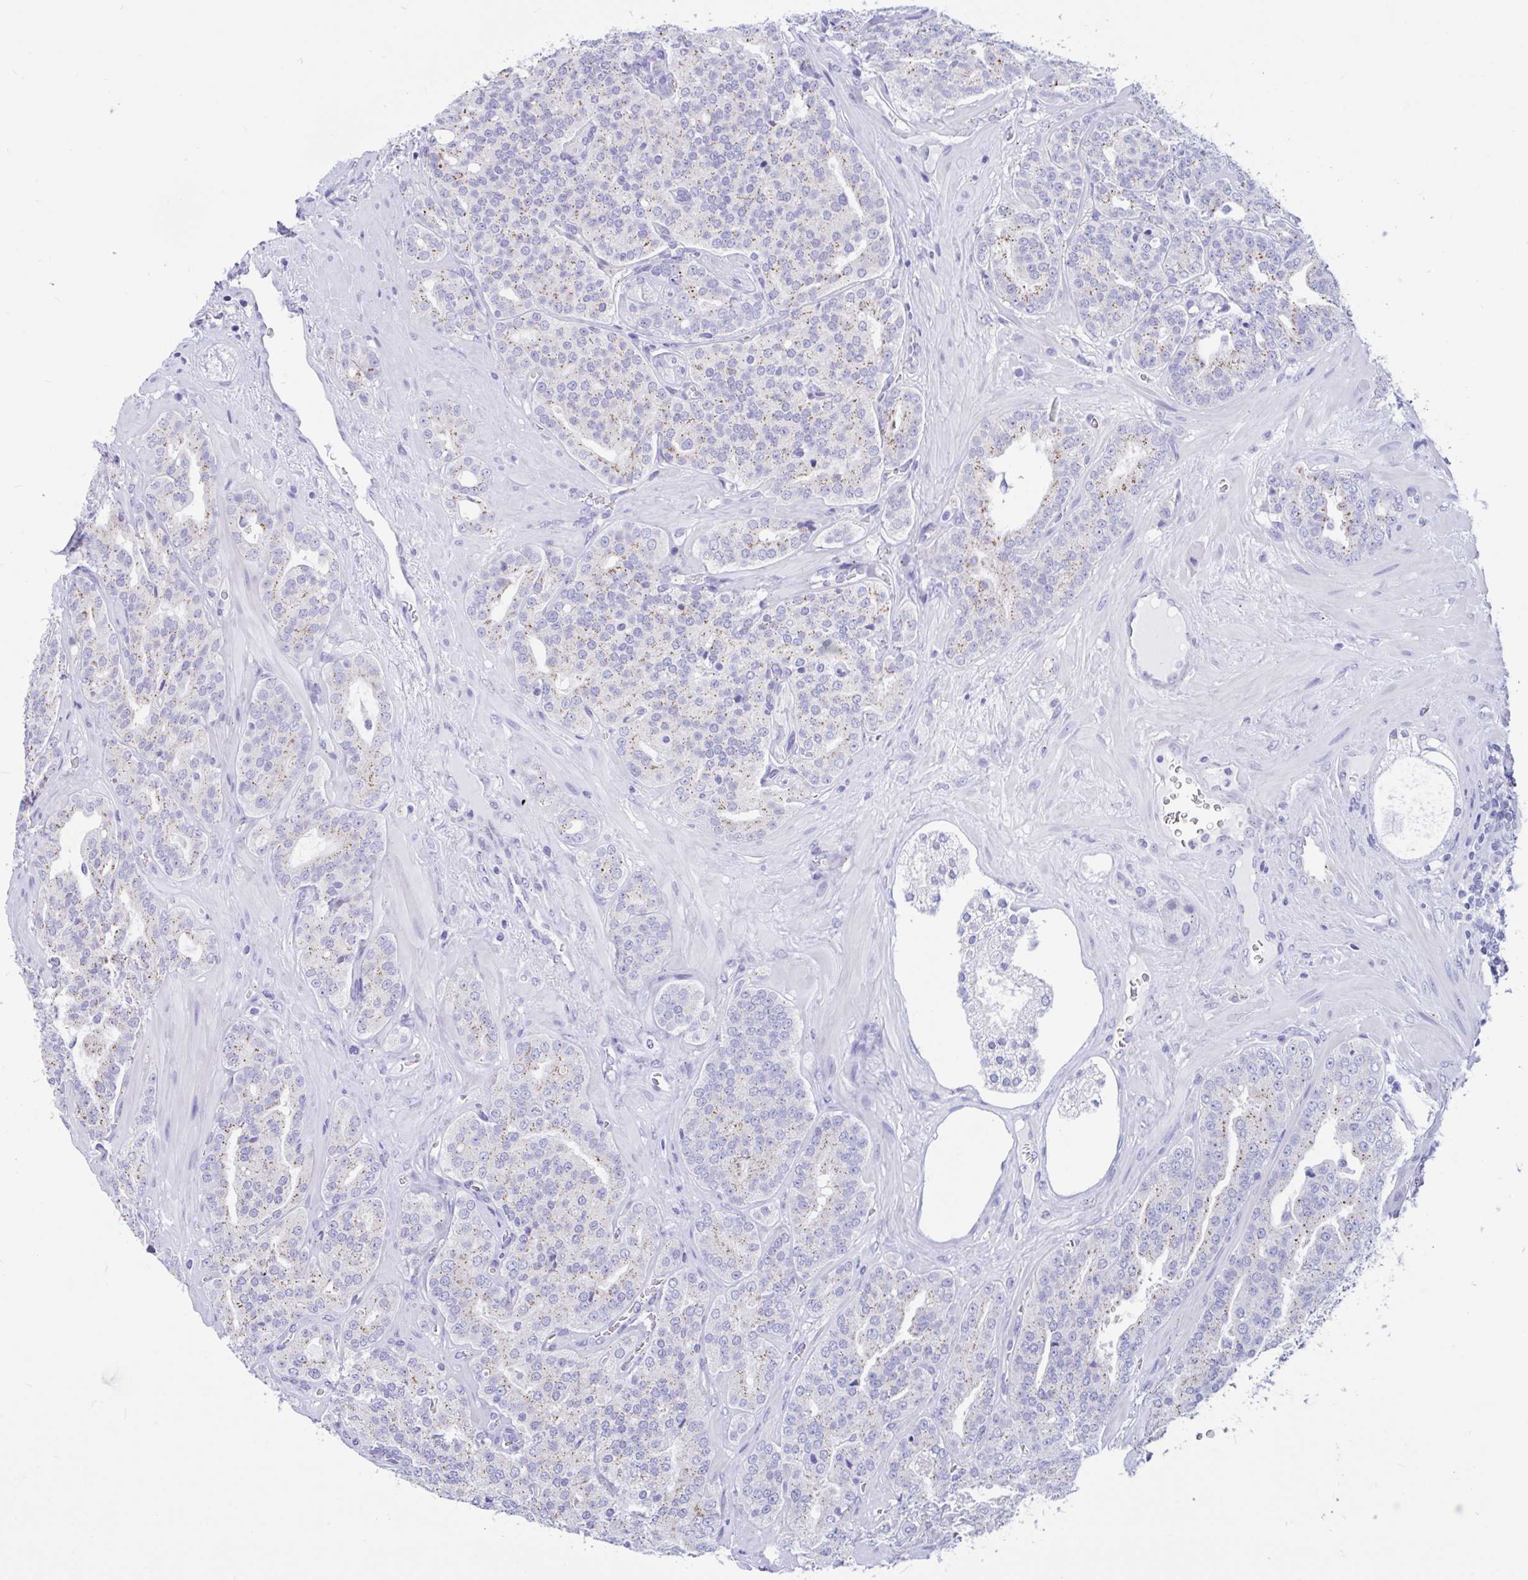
{"staining": {"intensity": "weak", "quantity": "25%-75%", "location": "cytoplasmic/membranous"}, "tissue": "prostate cancer", "cell_type": "Tumor cells", "image_type": "cancer", "snomed": [{"axis": "morphology", "description": "Adenocarcinoma, High grade"}, {"axis": "topography", "description": "Prostate"}], "caption": "Immunohistochemistry photomicrograph of adenocarcinoma (high-grade) (prostate) stained for a protein (brown), which demonstrates low levels of weak cytoplasmic/membranous expression in approximately 25%-75% of tumor cells.", "gene": "RNASE3", "patient": {"sex": "male", "age": 66}}